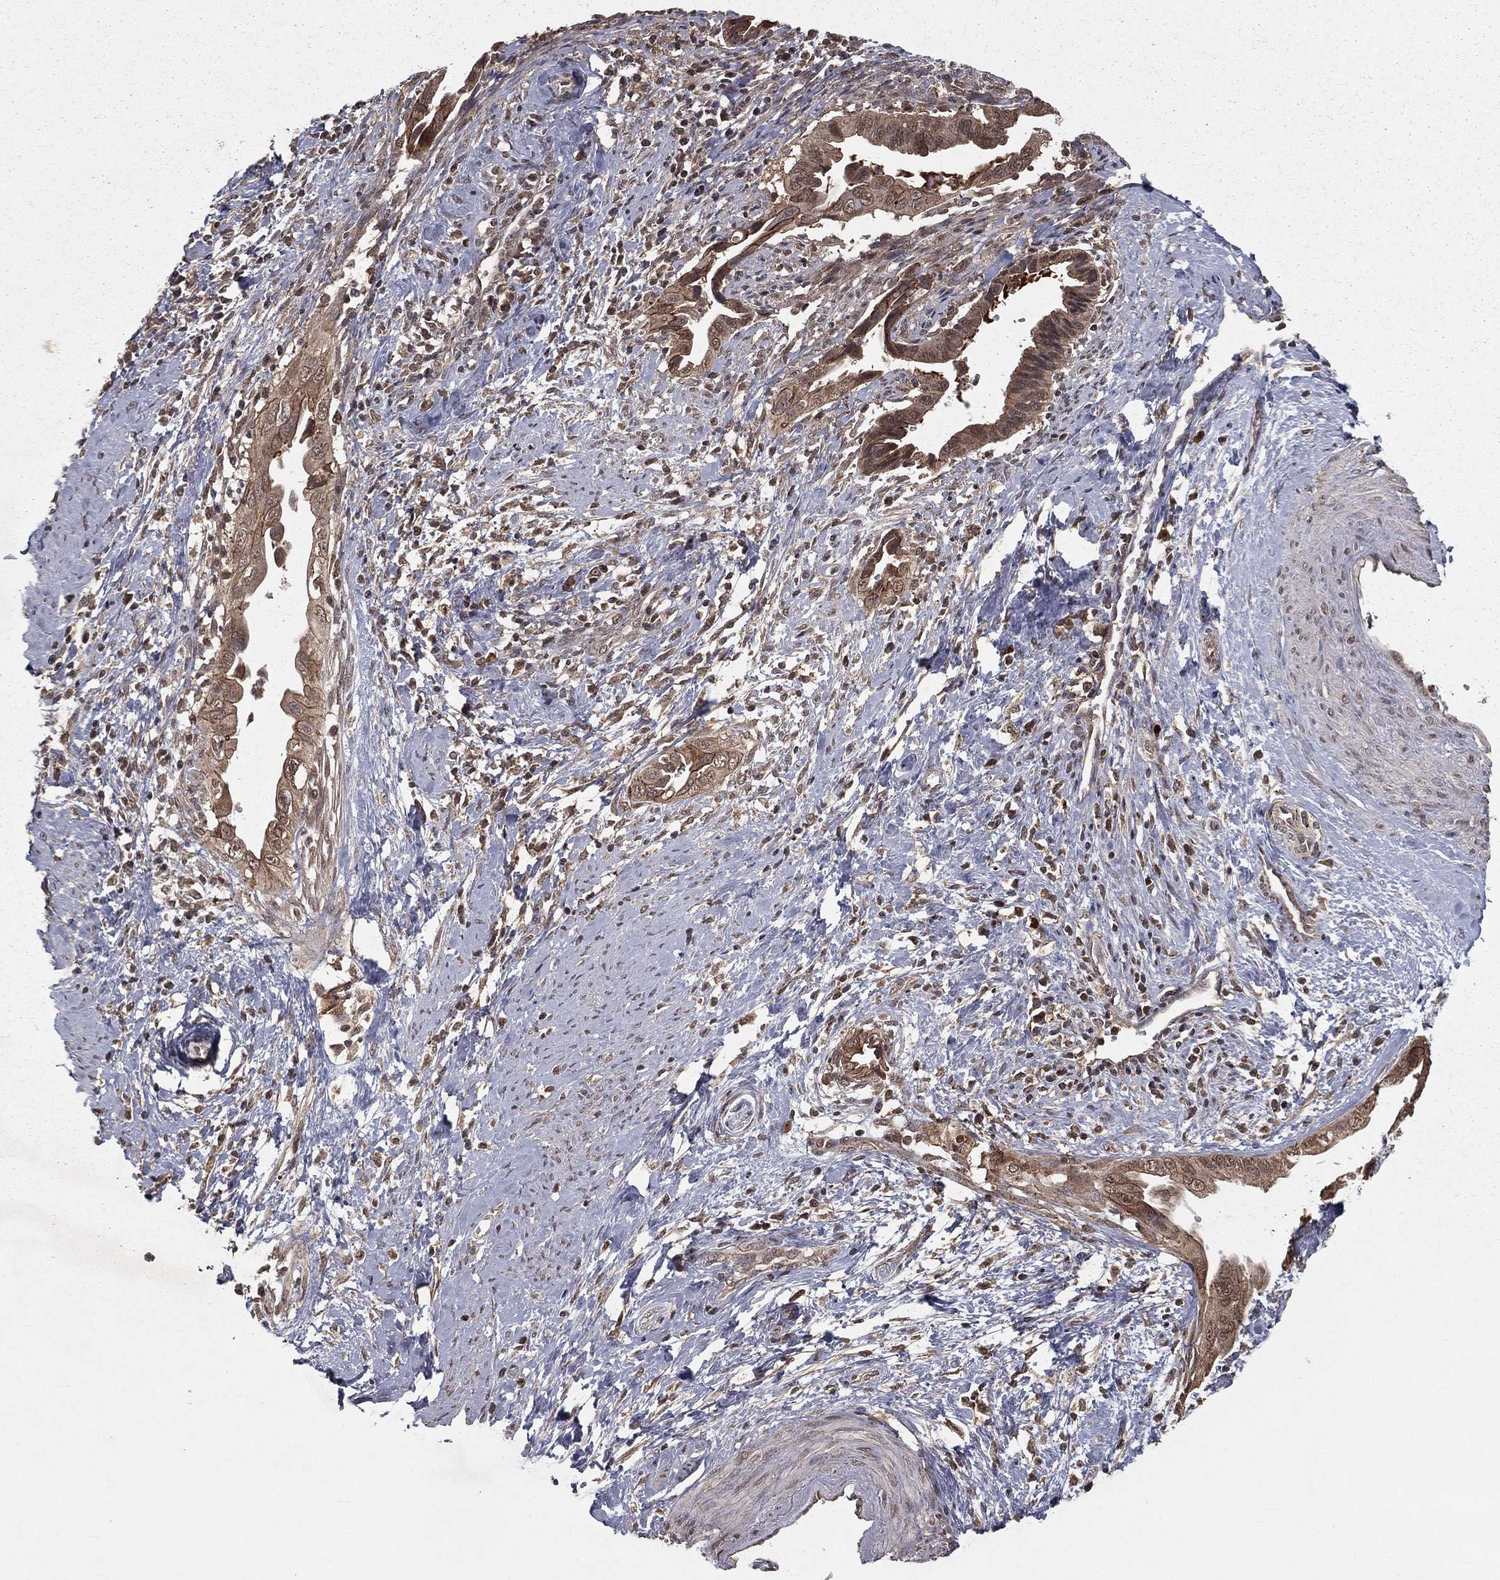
{"staining": {"intensity": "weak", "quantity": "25%-75%", "location": "cytoplasmic/membranous"}, "tissue": "cervical cancer", "cell_type": "Tumor cells", "image_type": "cancer", "snomed": [{"axis": "morphology", "description": "Adenocarcinoma, NOS"}, {"axis": "topography", "description": "Cervix"}], "caption": "Tumor cells reveal low levels of weak cytoplasmic/membranous staining in about 25%-75% of cells in cervical adenocarcinoma. (DAB (3,3'-diaminobenzidine) IHC, brown staining for protein, blue staining for nuclei).", "gene": "ZDHHC15", "patient": {"sex": "female", "age": 42}}